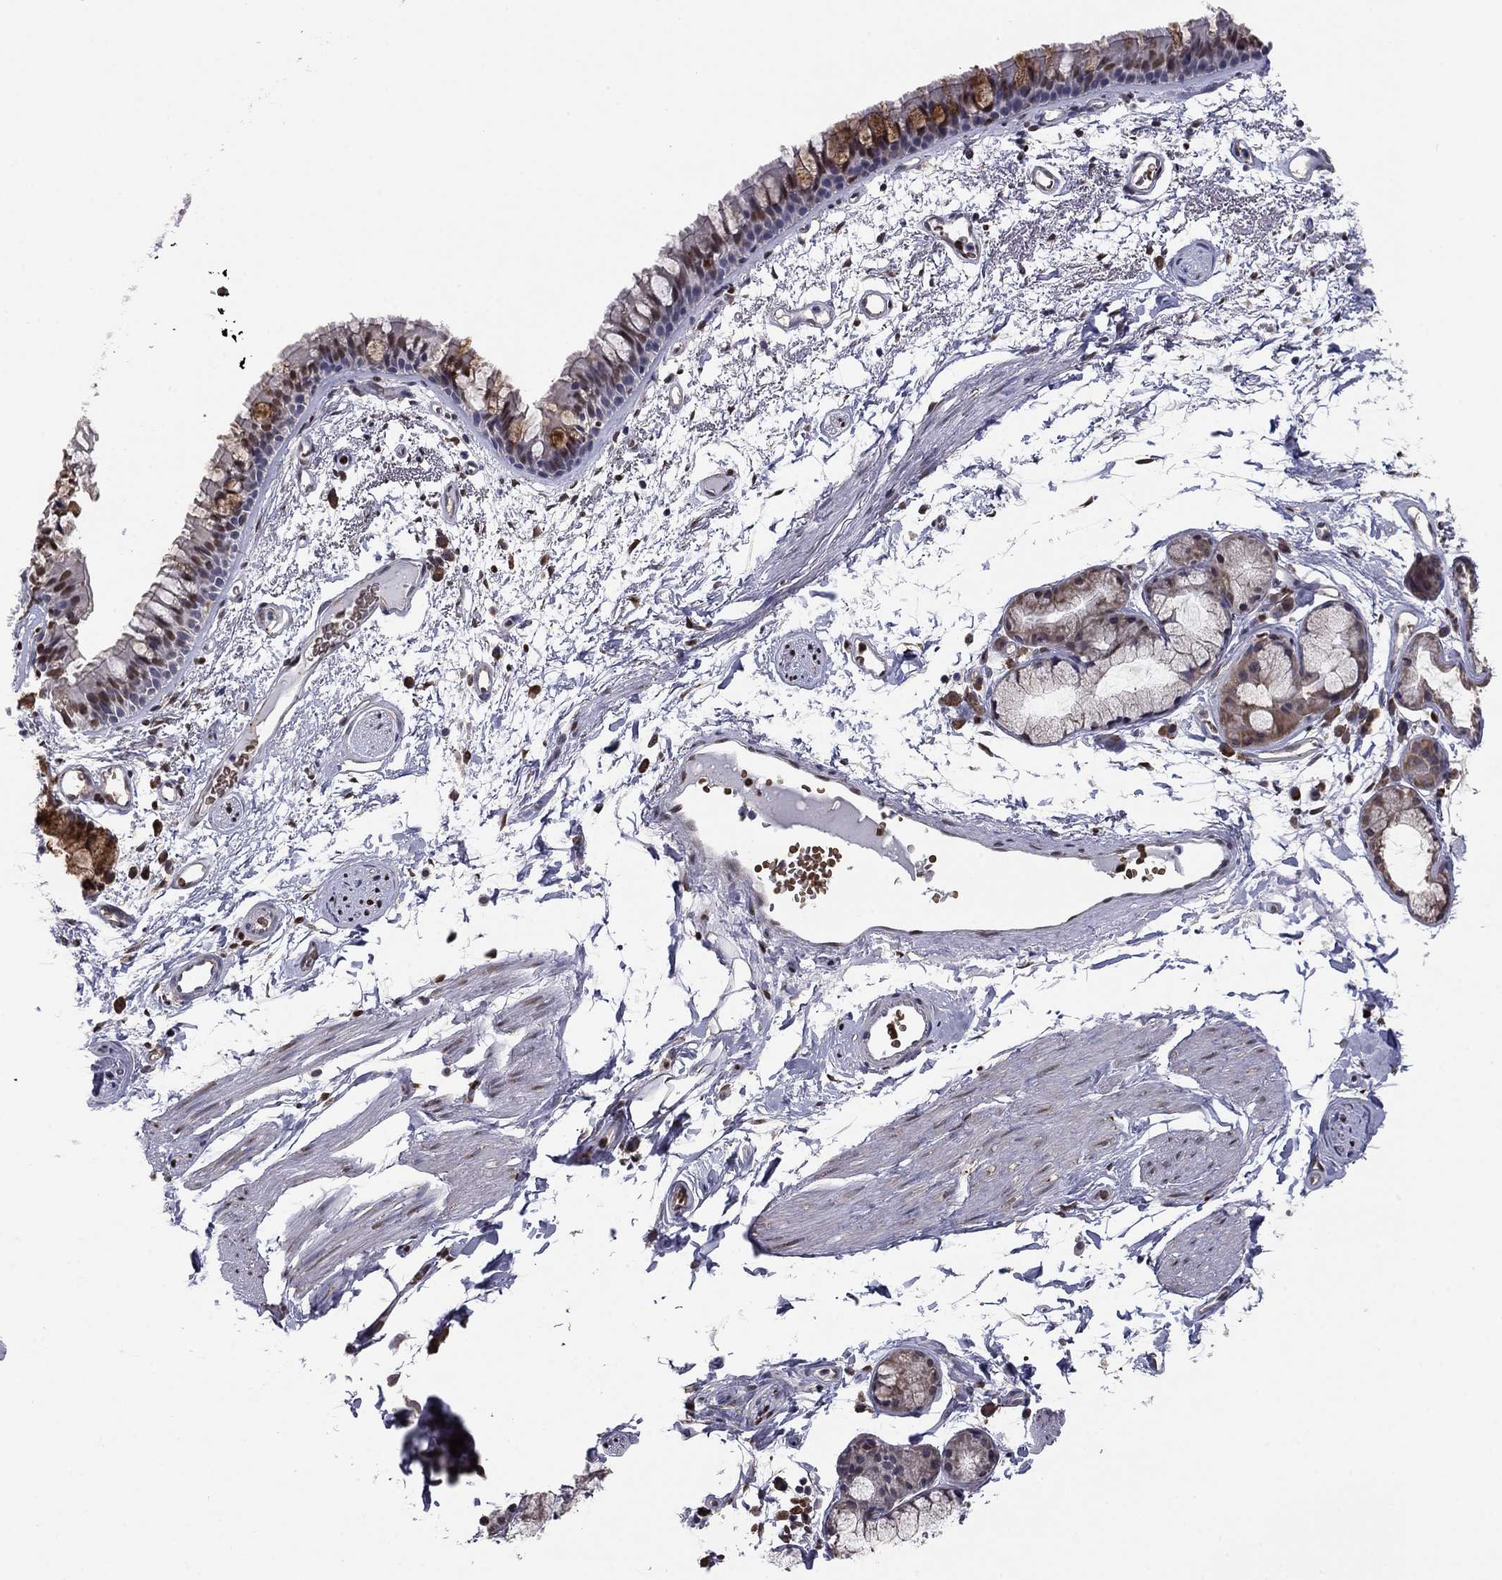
{"staining": {"intensity": "moderate", "quantity": "<25%", "location": "cytoplasmic/membranous"}, "tissue": "bronchus", "cell_type": "Respiratory epithelial cells", "image_type": "normal", "snomed": [{"axis": "morphology", "description": "Normal tissue, NOS"}, {"axis": "topography", "description": "Cartilage tissue"}, {"axis": "topography", "description": "Bronchus"}], "caption": "Moderate cytoplasmic/membranous expression is identified in about <25% of respiratory epithelial cells in normal bronchus.", "gene": "HSPB2", "patient": {"sex": "male", "age": 66}}